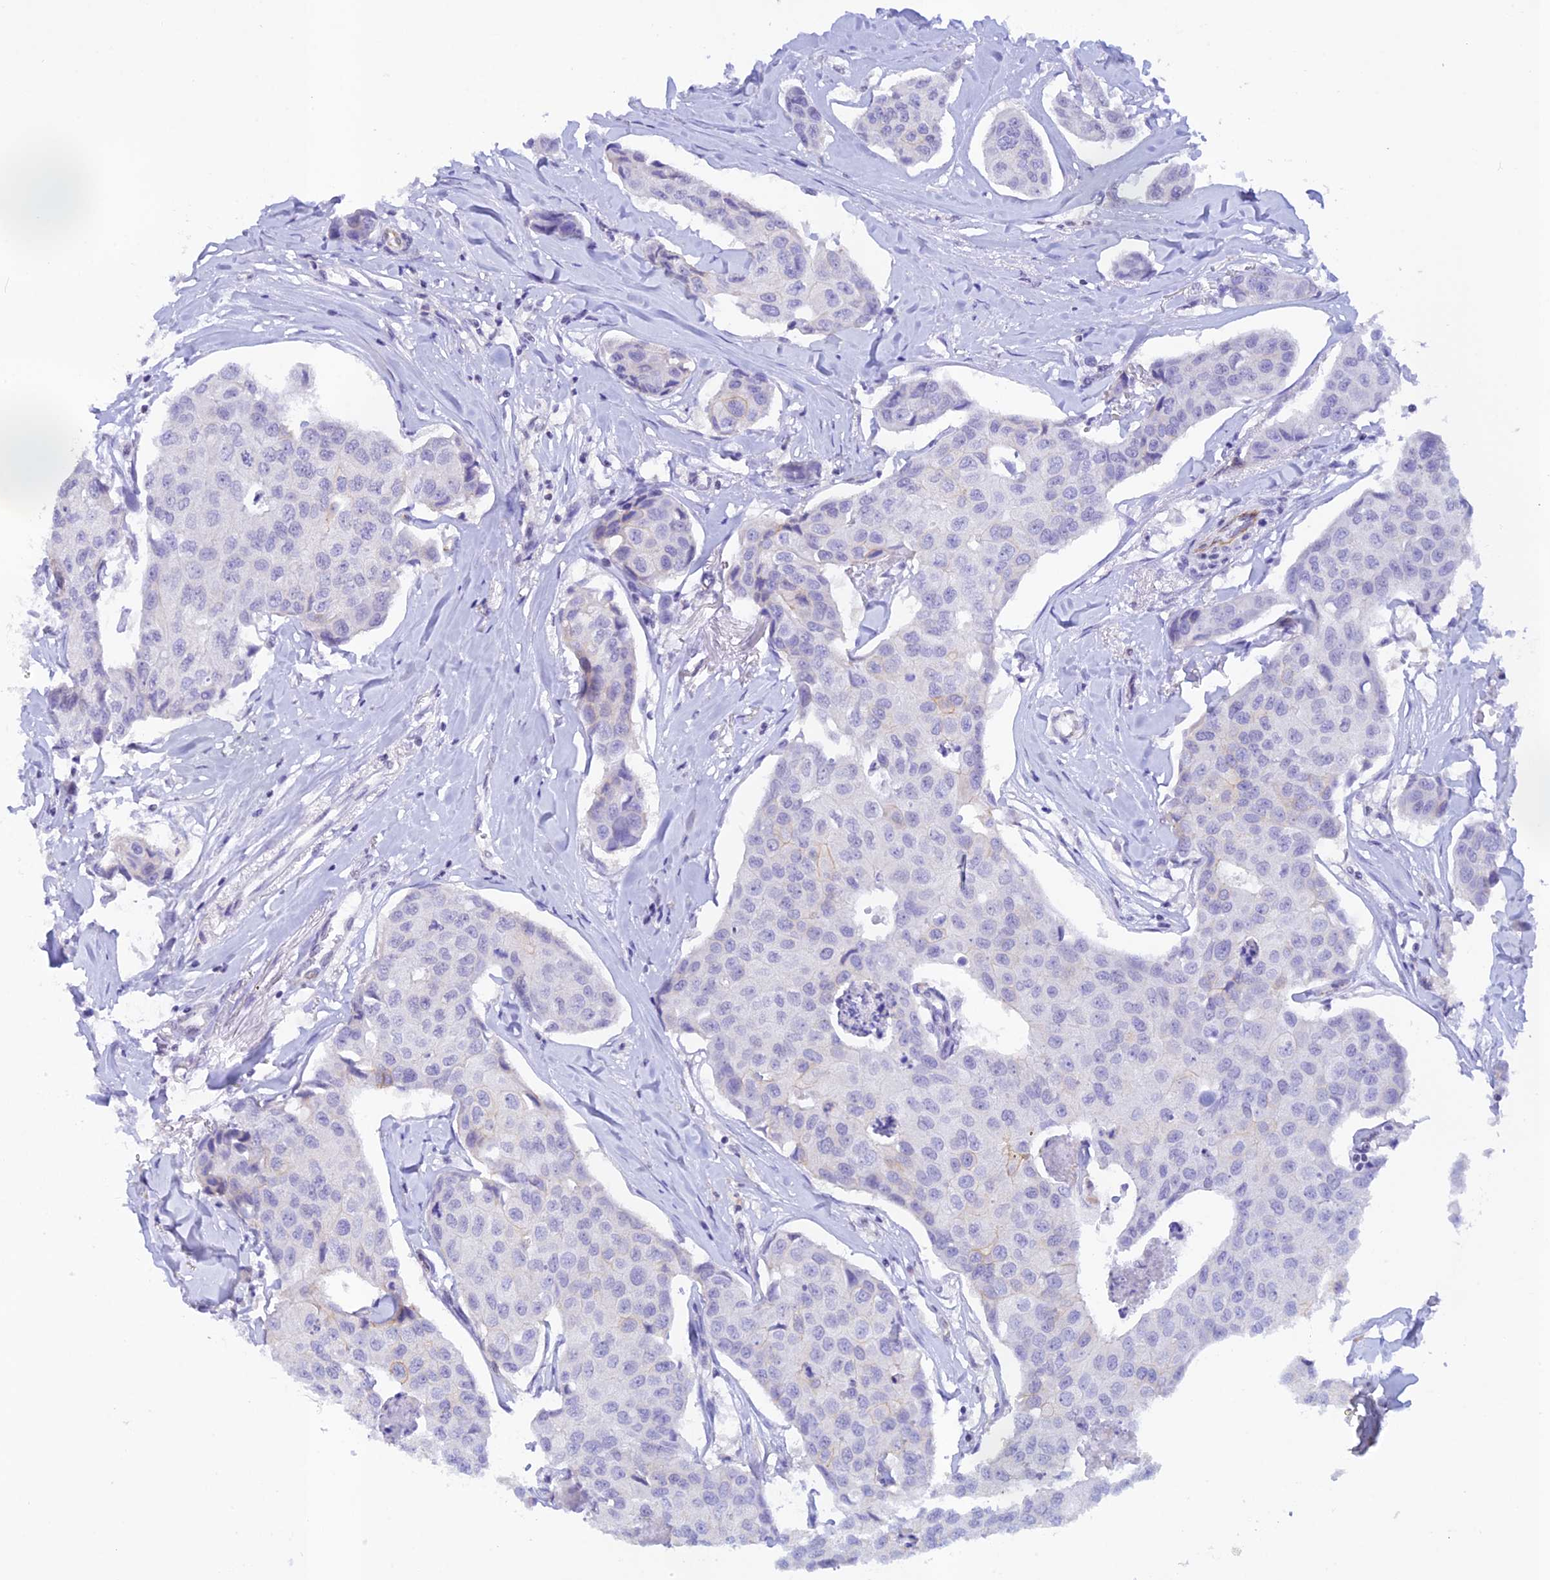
{"staining": {"intensity": "negative", "quantity": "none", "location": "none"}, "tissue": "breast cancer", "cell_type": "Tumor cells", "image_type": "cancer", "snomed": [{"axis": "morphology", "description": "Duct carcinoma"}, {"axis": "topography", "description": "Breast"}], "caption": "There is no significant staining in tumor cells of invasive ductal carcinoma (breast).", "gene": "THAP11", "patient": {"sex": "female", "age": 80}}